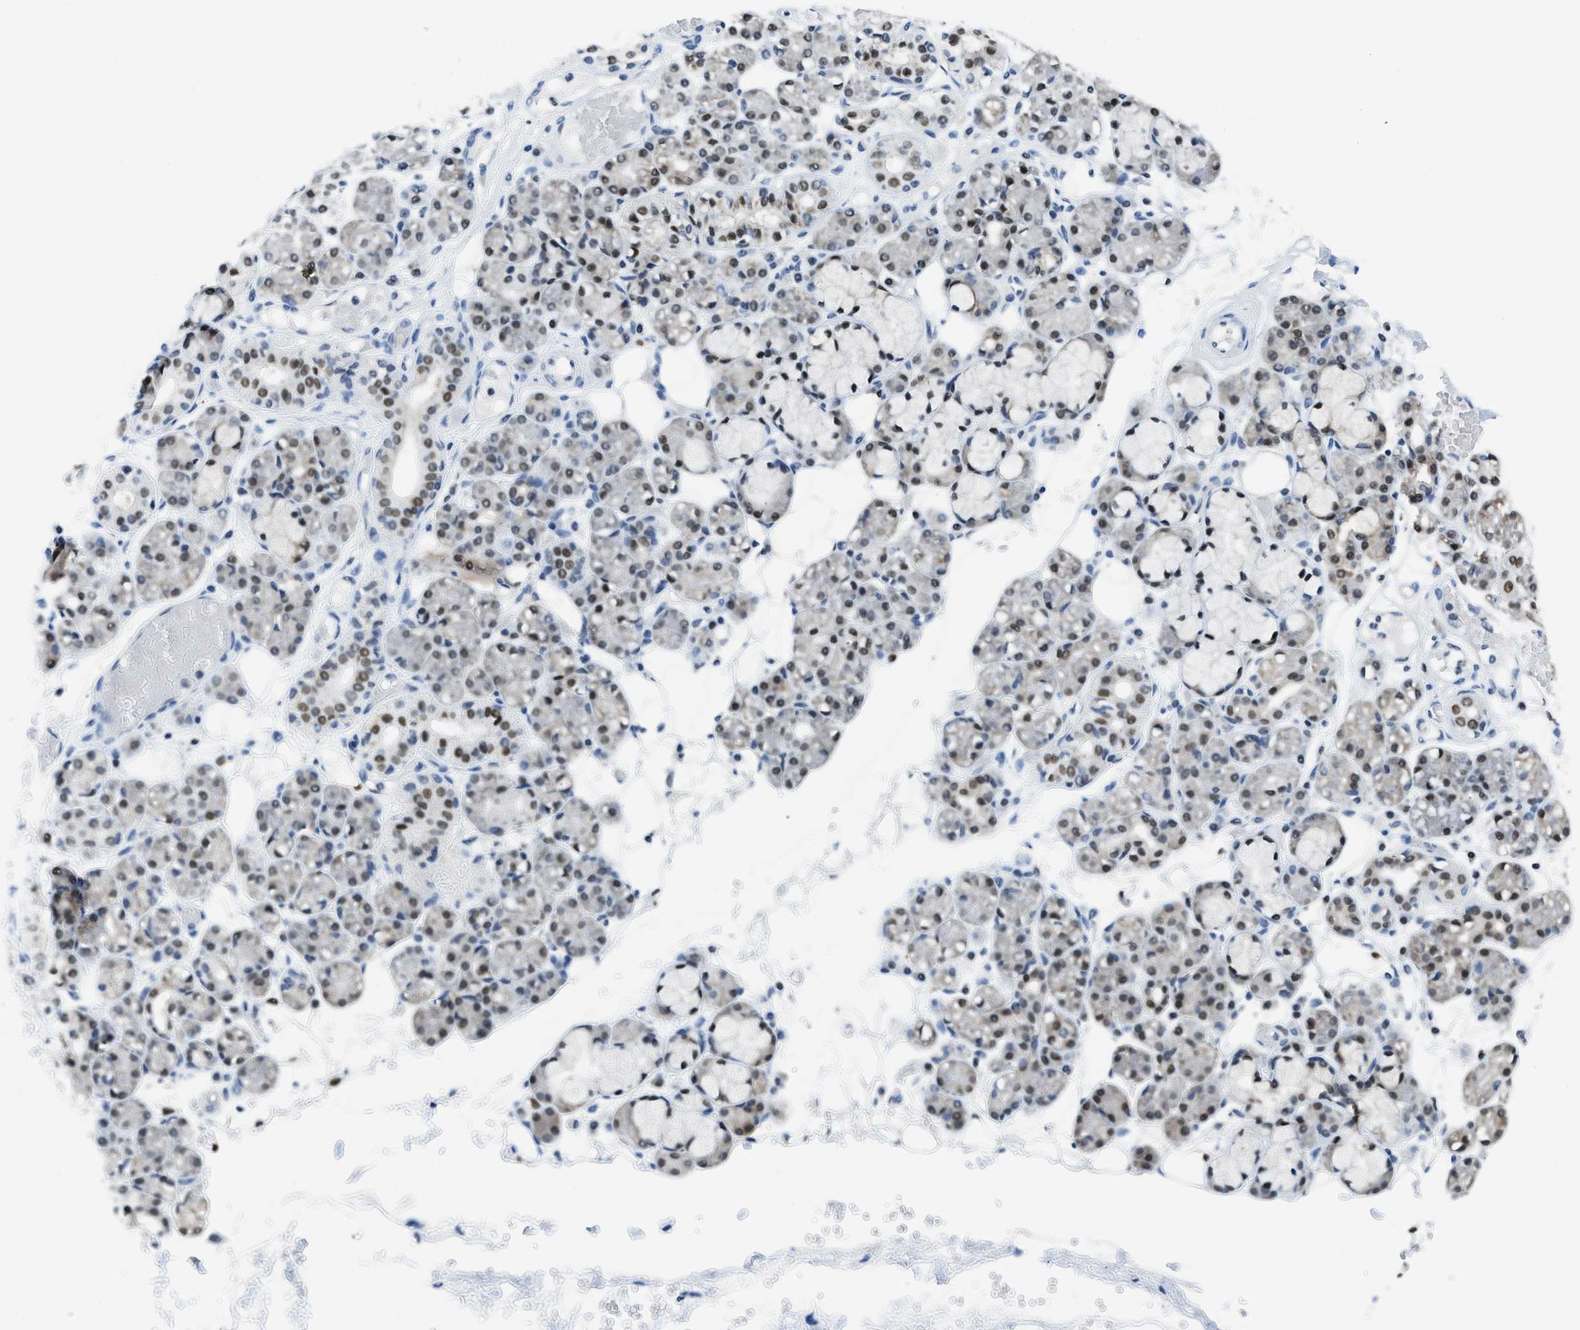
{"staining": {"intensity": "moderate", "quantity": "25%-75%", "location": "nuclear"}, "tissue": "salivary gland", "cell_type": "Glandular cells", "image_type": "normal", "snomed": [{"axis": "morphology", "description": "Normal tissue, NOS"}, {"axis": "topography", "description": "Salivary gland"}], "caption": "This photomicrograph exhibits normal salivary gland stained with immunohistochemistry (IHC) to label a protein in brown. The nuclear of glandular cells show moderate positivity for the protein. Nuclei are counter-stained blue.", "gene": "ALX1", "patient": {"sex": "male", "age": 63}}